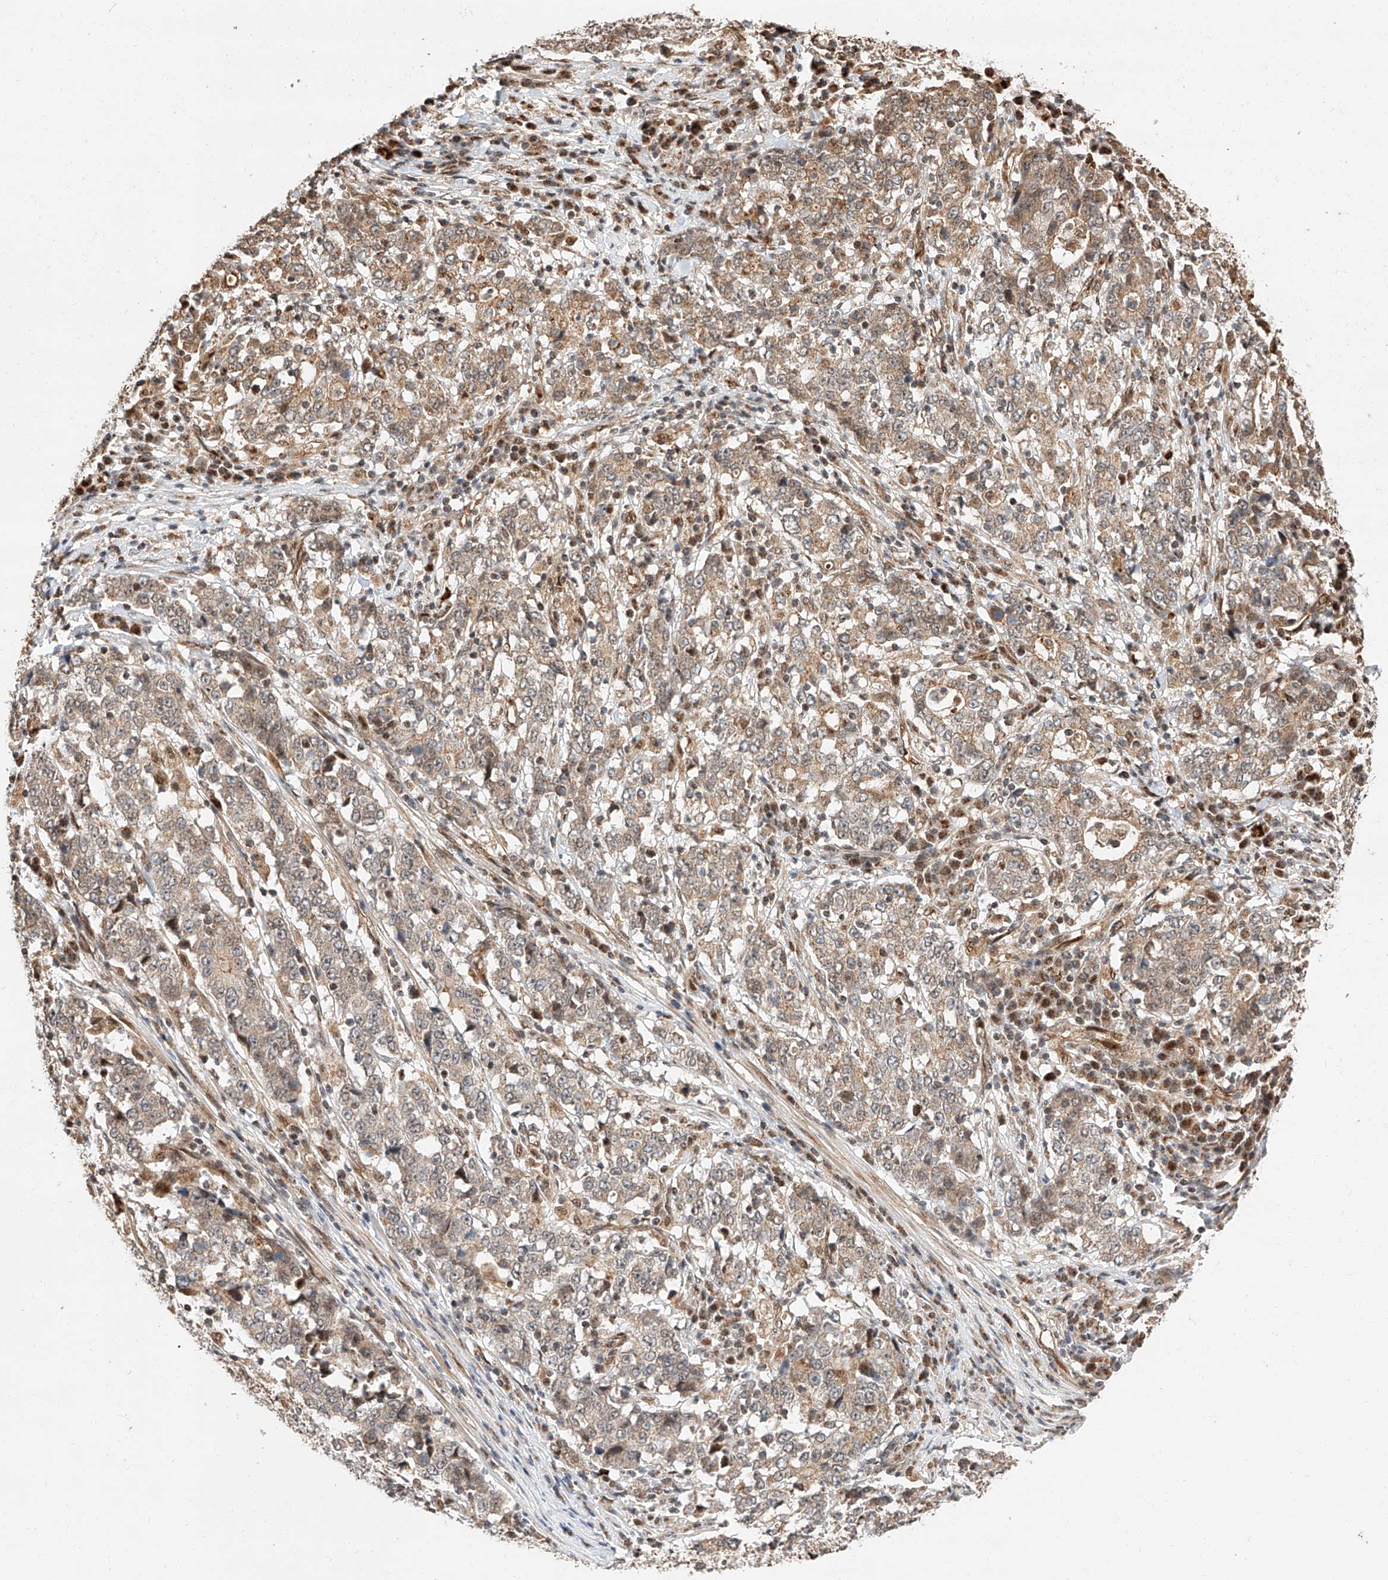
{"staining": {"intensity": "weak", "quantity": ">75%", "location": "cytoplasmic/membranous"}, "tissue": "stomach cancer", "cell_type": "Tumor cells", "image_type": "cancer", "snomed": [{"axis": "morphology", "description": "Adenocarcinoma, NOS"}, {"axis": "topography", "description": "Stomach"}], "caption": "IHC (DAB) staining of stomach adenocarcinoma displays weak cytoplasmic/membranous protein staining in about >75% of tumor cells.", "gene": "THTPA", "patient": {"sex": "male", "age": 59}}